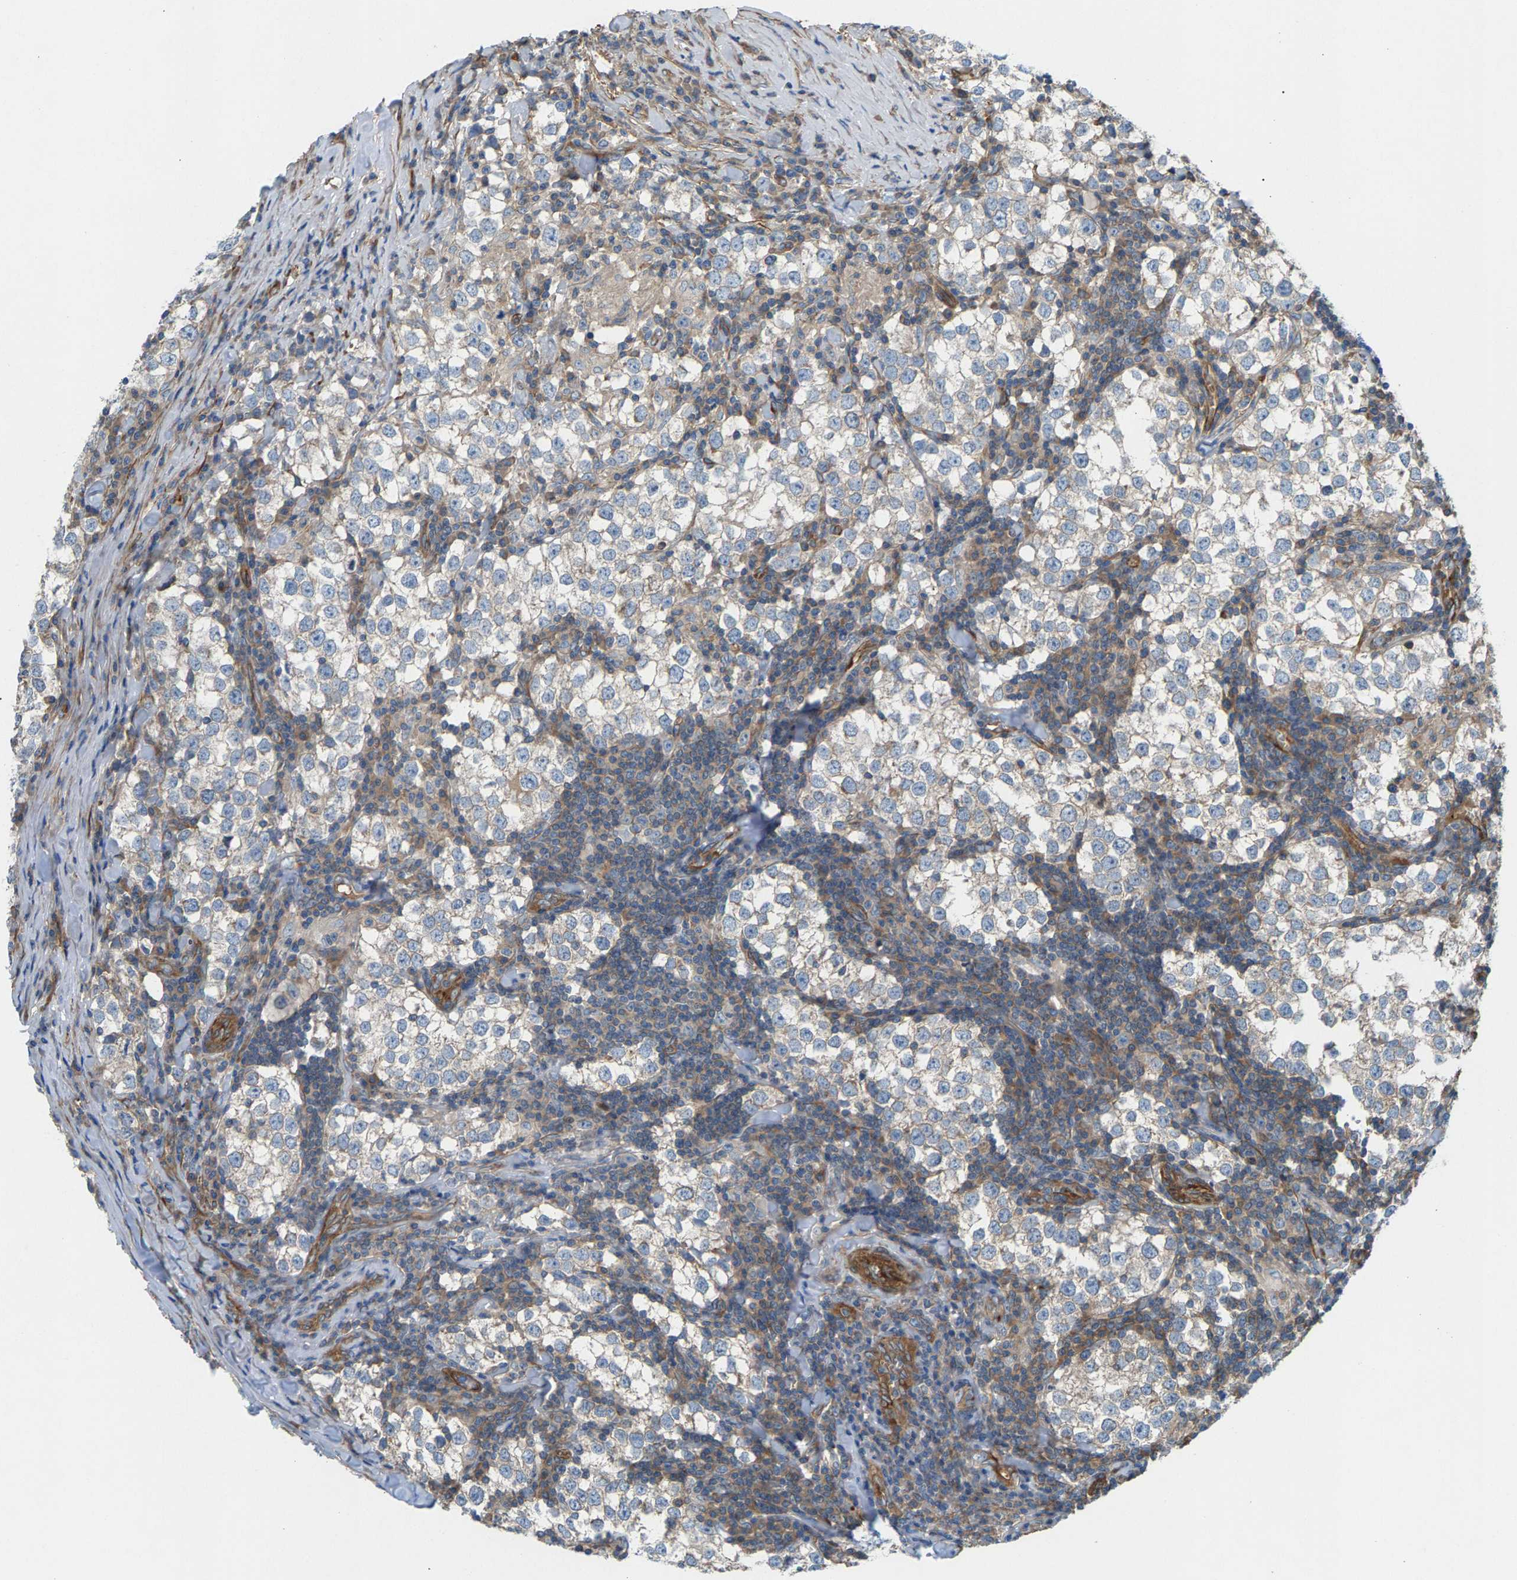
{"staining": {"intensity": "weak", "quantity": "<25%", "location": "cytoplasmic/membranous"}, "tissue": "testis cancer", "cell_type": "Tumor cells", "image_type": "cancer", "snomed": [{"axis": "morphology", "description": "Seminoma, NOS"}, {"axis": "morphology", "description": "Carcinoma, Embryonal, NOS"}, {"axis": "topography", "description": "Testis"}], "caption": "Testis cancer (embryonal carcinoma) was stained to show a protein in brown. There is no significant expression in tumor cells. Brightfield microscopy of immunohistochemistry (IHC) stained with DAB (3,3'-diaminobenzidine) (brown) and hematoxylin (blue), captured at high magnification.", "gene": "PDCL", "patient": {"sex": "male", "age": 36}}